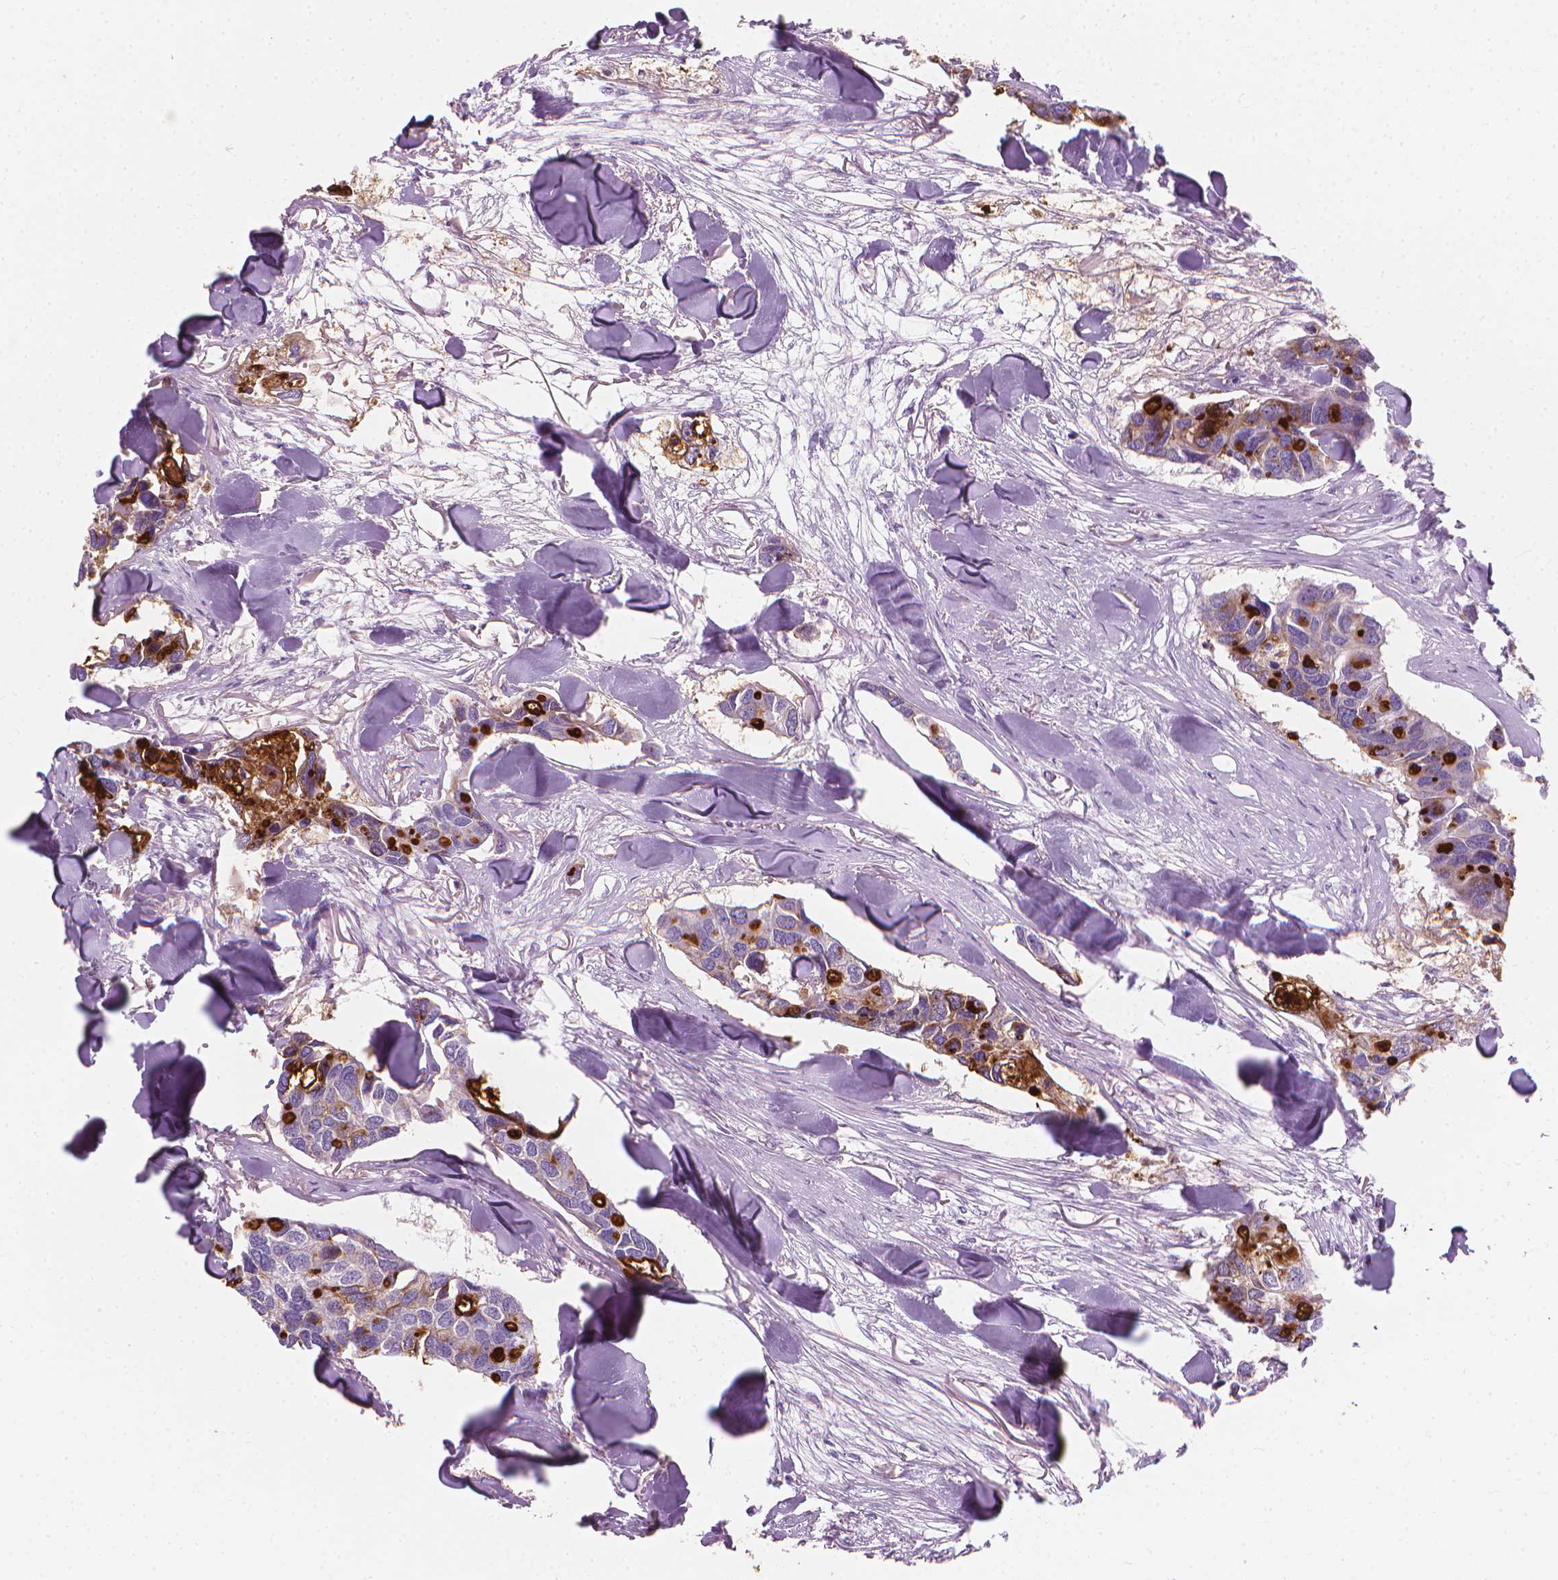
{"staining": {"intensity": "strong", "quantity": "<25%", "location": "cytoplasmic/membranous"}, "tissue": "breast cancer", "cell_type": "Tumor cells", "image_type": "cancer", "snomed": [{"axis": "morphology", "description": "Duct carcinoma"}, {"axis": "topography", "description": "Breast"}], "caption": "Breast invasive ductal carcinoma stained for a protein shows strong cytoplasmic/membranous positivity in tumor cells. The protein of interest is stained brown, and the nuclei are stained in blue (DAB IHC with brightfield microscopy, high magnification).", "gene": "GPRC5A", "patient": {"sex": "female", "age": 83}}